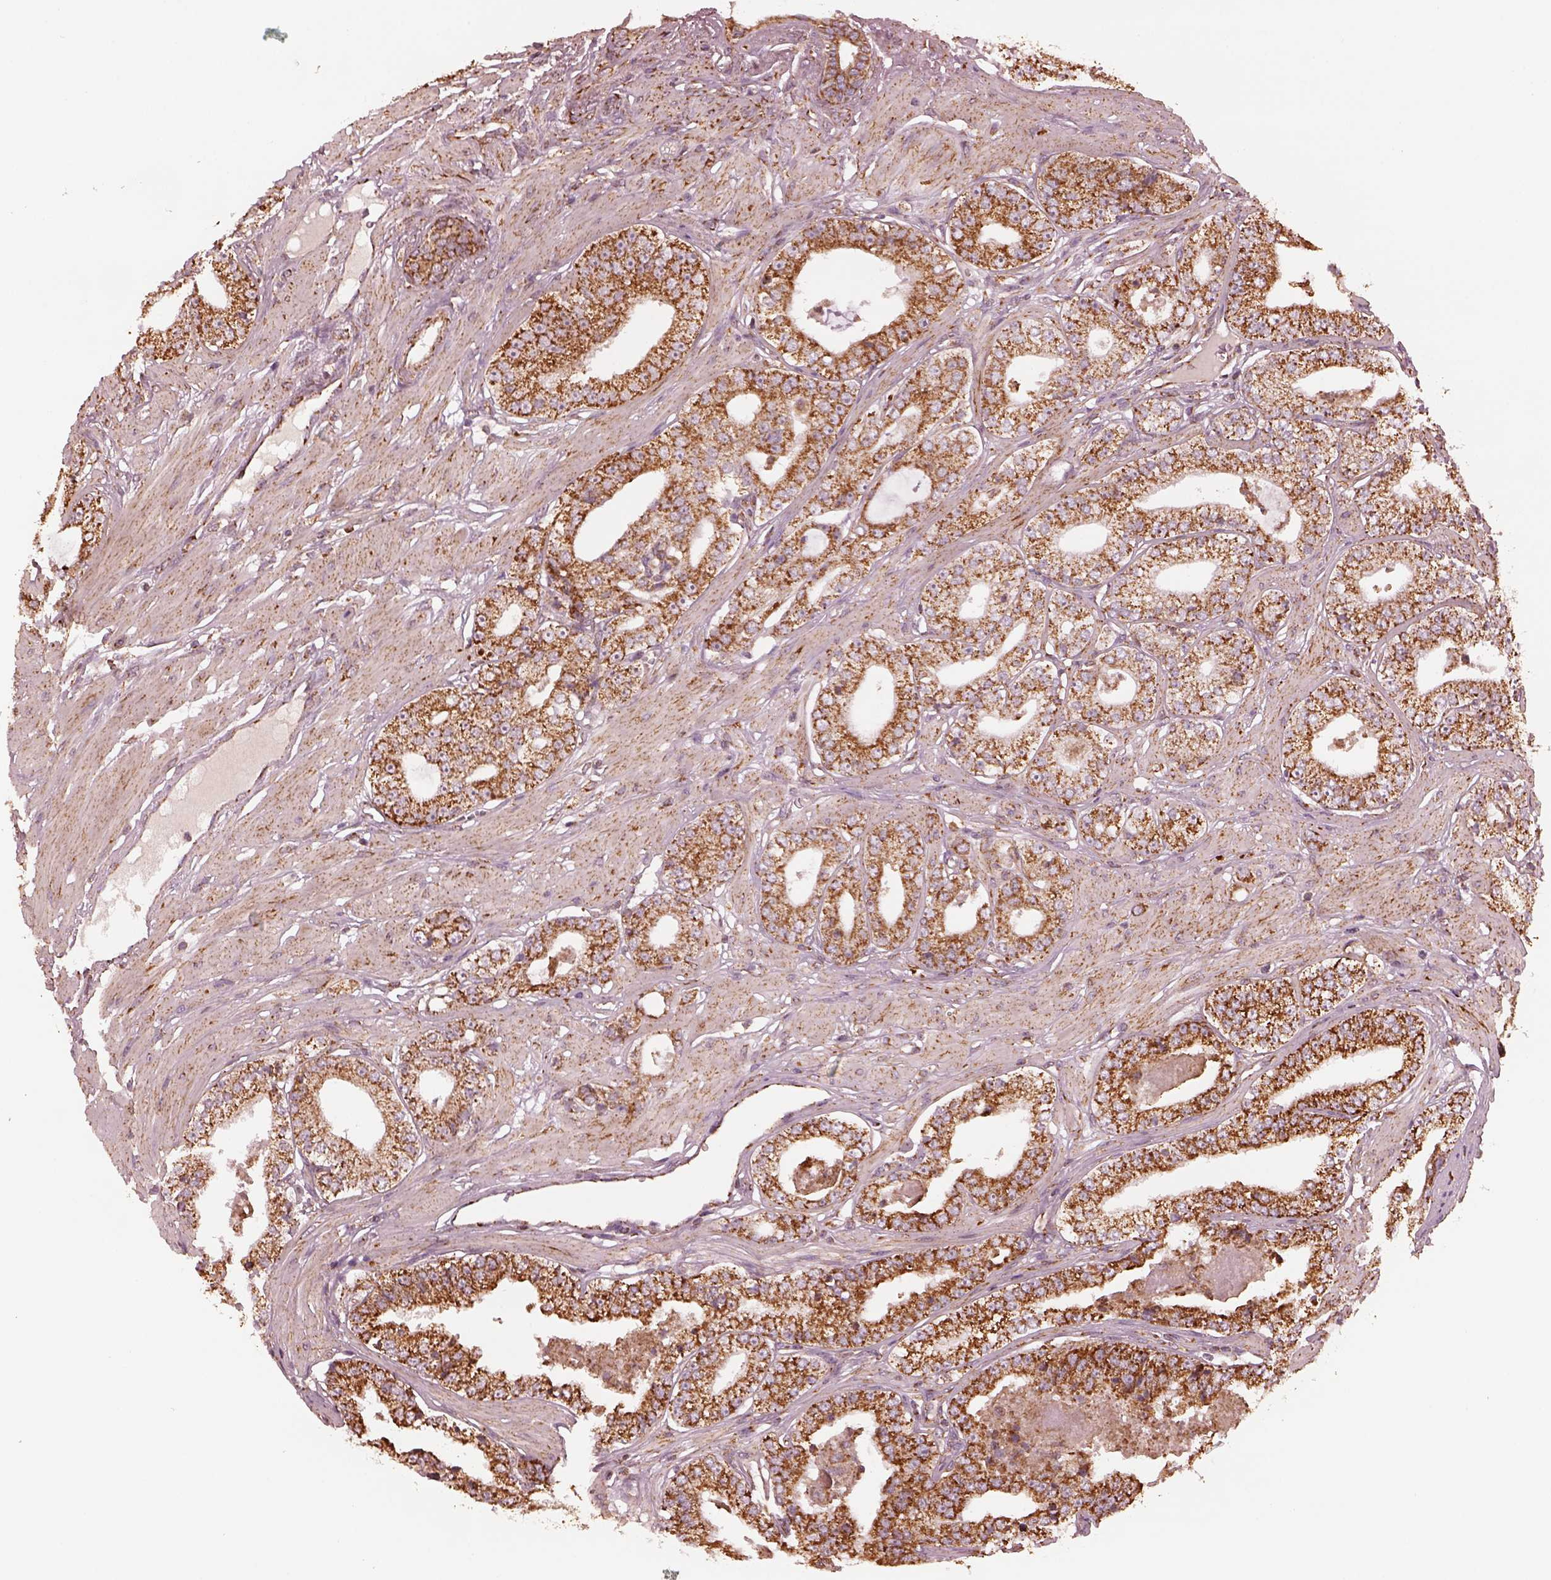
{"staining": {"intensity": "strong", "quantity": ">75%", "location": "cytoplasmic/membranous"}, "tissue": "prostate cancer", "cell_type": "Tumor cells", "image_type": "cancer", "snomed": [{"axis": "morphology", "description": "Adenocarcinoma, Low grade"}, {"axis": "topography", "description": "Prostate"}], "caption": "Prostate cancer (adenocarcinoma (low-grade)) stained for a protein (brown) reveals strong cytoplasmic/membranous positive positivity in about >75% of tumor cells.", "gene": "NDUFB10", "patient": {"sex": "male", "age": 60}}